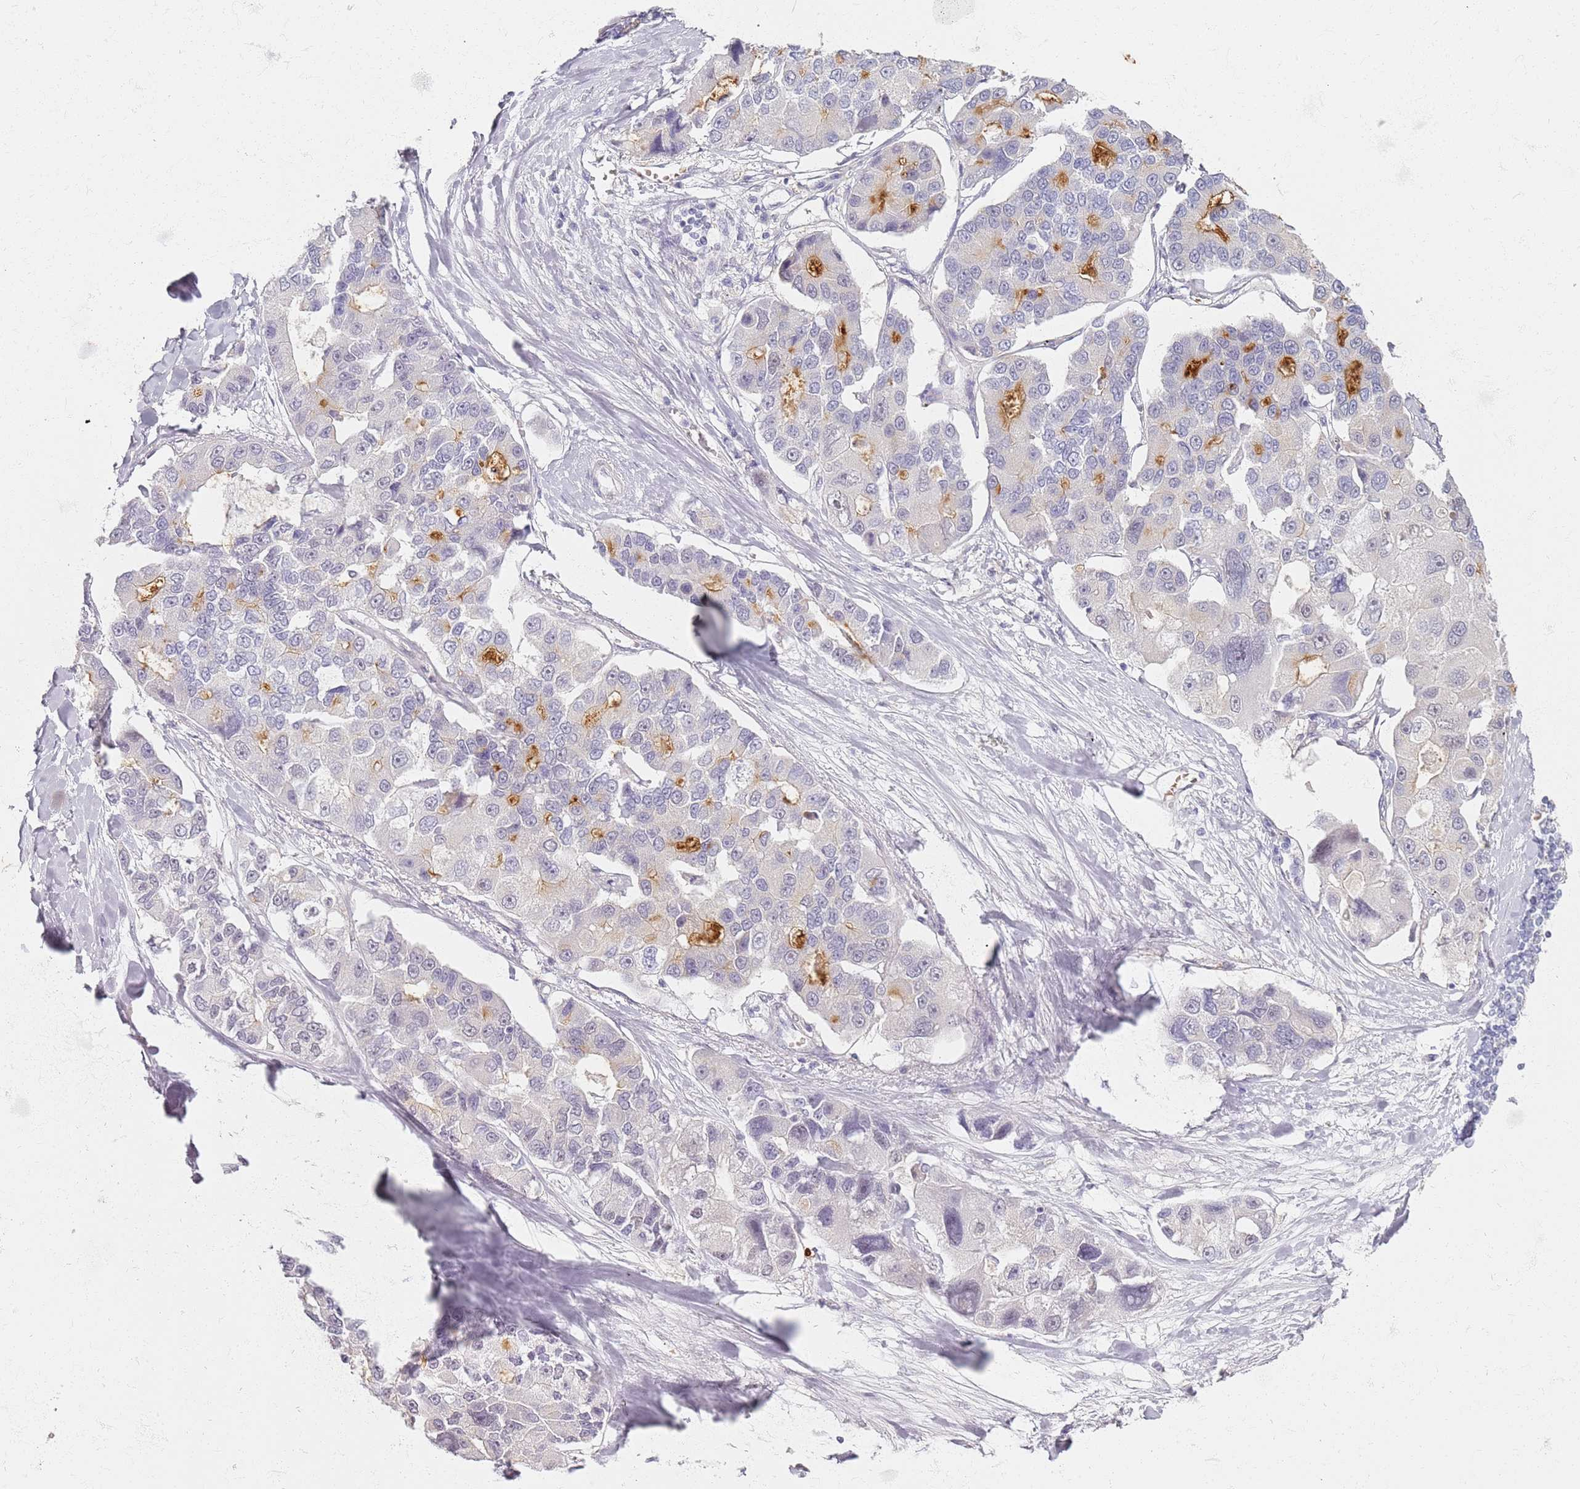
{"staining": {"intensity": "negative", "quantity": "none", "location": "none"}, "tissue": "lung cancer", "cell_type": "Tumor cells", "image_type": "cancer", "snomed": [{"axis": "morphology", "description": "Adenocarcinoma, NOS"}, {"axis": "topography", "description": "Lung"}], "caption": "Protein analysis of lung adenocarcinoma demonstrates no significant expression in tumor cells.", "gene": "CD40LG", "patient": {"sex": "female", "age": 54}}